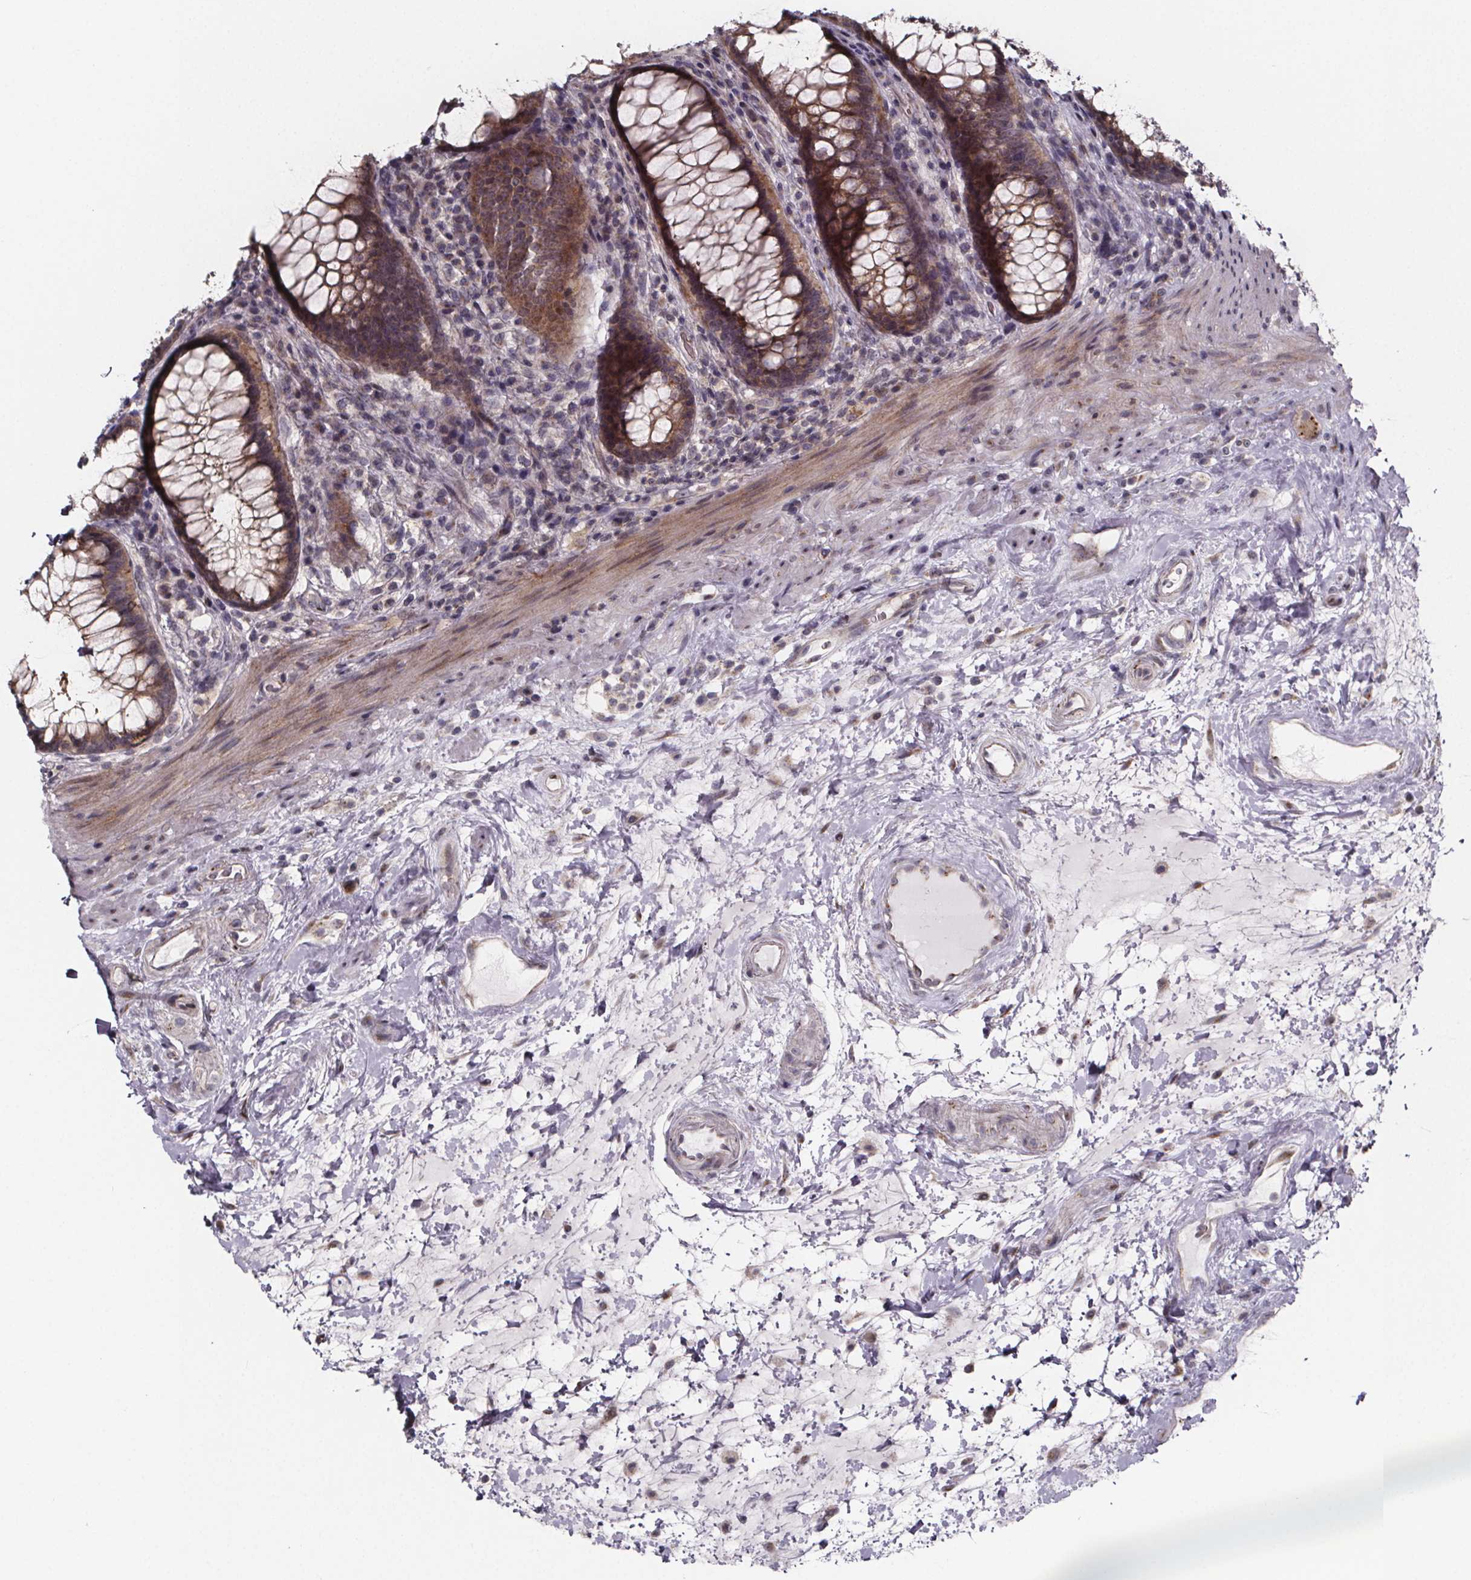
{"staining": {"intensity": "moderate", "quantity": "25%-75%", "location": "cytoplasmic/membranous"}, "tissue": "rectum", "cell_type": "Glandular cells", "image_type": "normal", "snomed": [{"axis": "morphology", "description": "Normal tissue, NOS"}, {"axis": "topography", "description": "Rectum"}], "caption": "Protein staining of unremarkable rectum demonstrates moderate cytoplasmic/membranous expression in about 25%-75% of glandular cells.", "gene": "NDST1", "patient": {"sex": "male", "age": 72}}